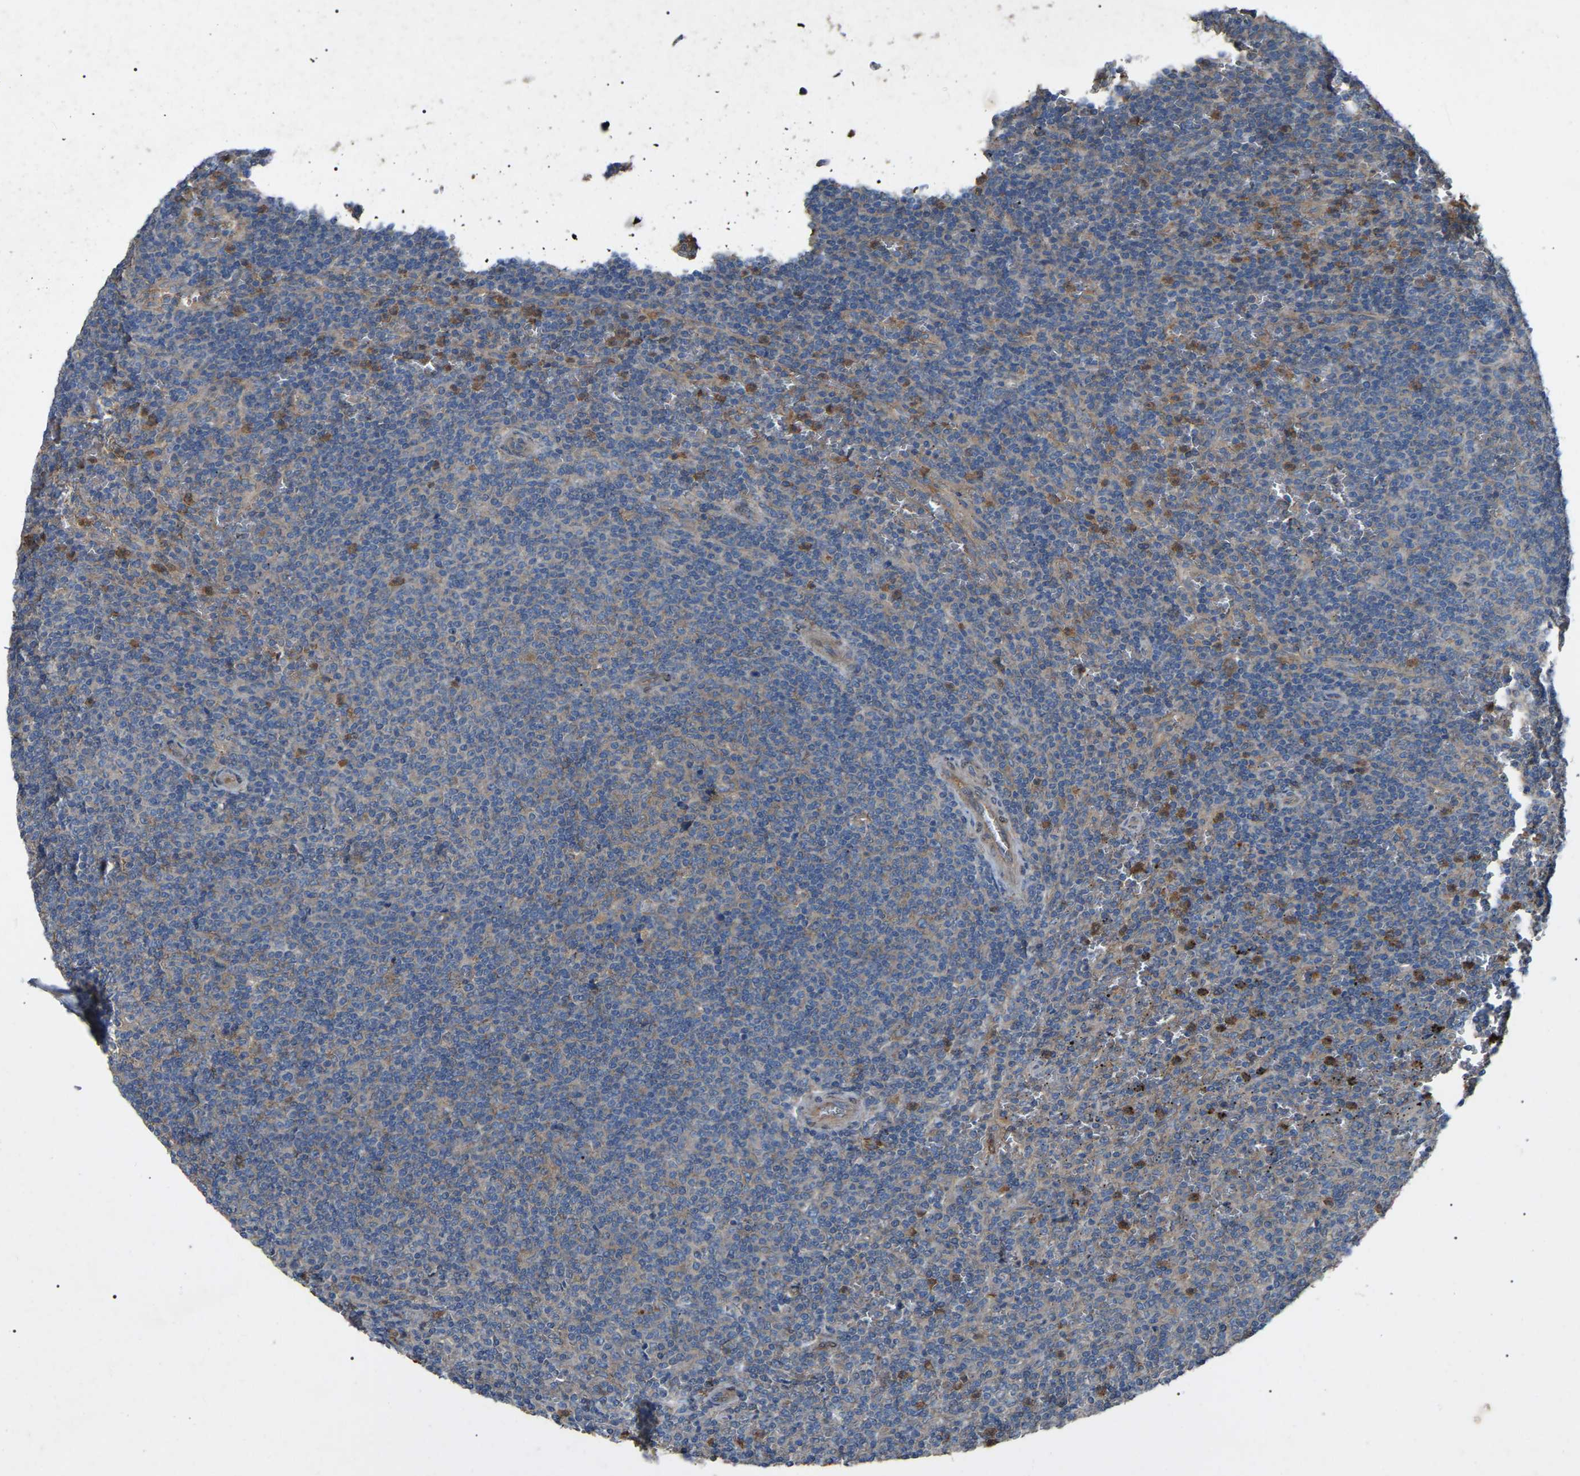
{"staining": {"intensity": "moderate", "quantity": ">75%", "location": "cytoplasmic/membranous"}, "tissue": "lymphoma", "cell_type": "Tumor cells", "image_type": "cancer", "snomed": [{"axis": "morphology", "description": "Malignant lymphoma, non-Hodgkin's type, Low grade"}, {"axis": "topography", "description": "Spleen"}], "caption": "Human low-grade malignant lymphoma, non-Hodgkin's type stained with a brown dye shows moderate cytoplasmic/membranous positive staining in approximately >75% of tumor cells.", "gene": "AIMP1", "patient": {"sex": "female", "age": 19}}